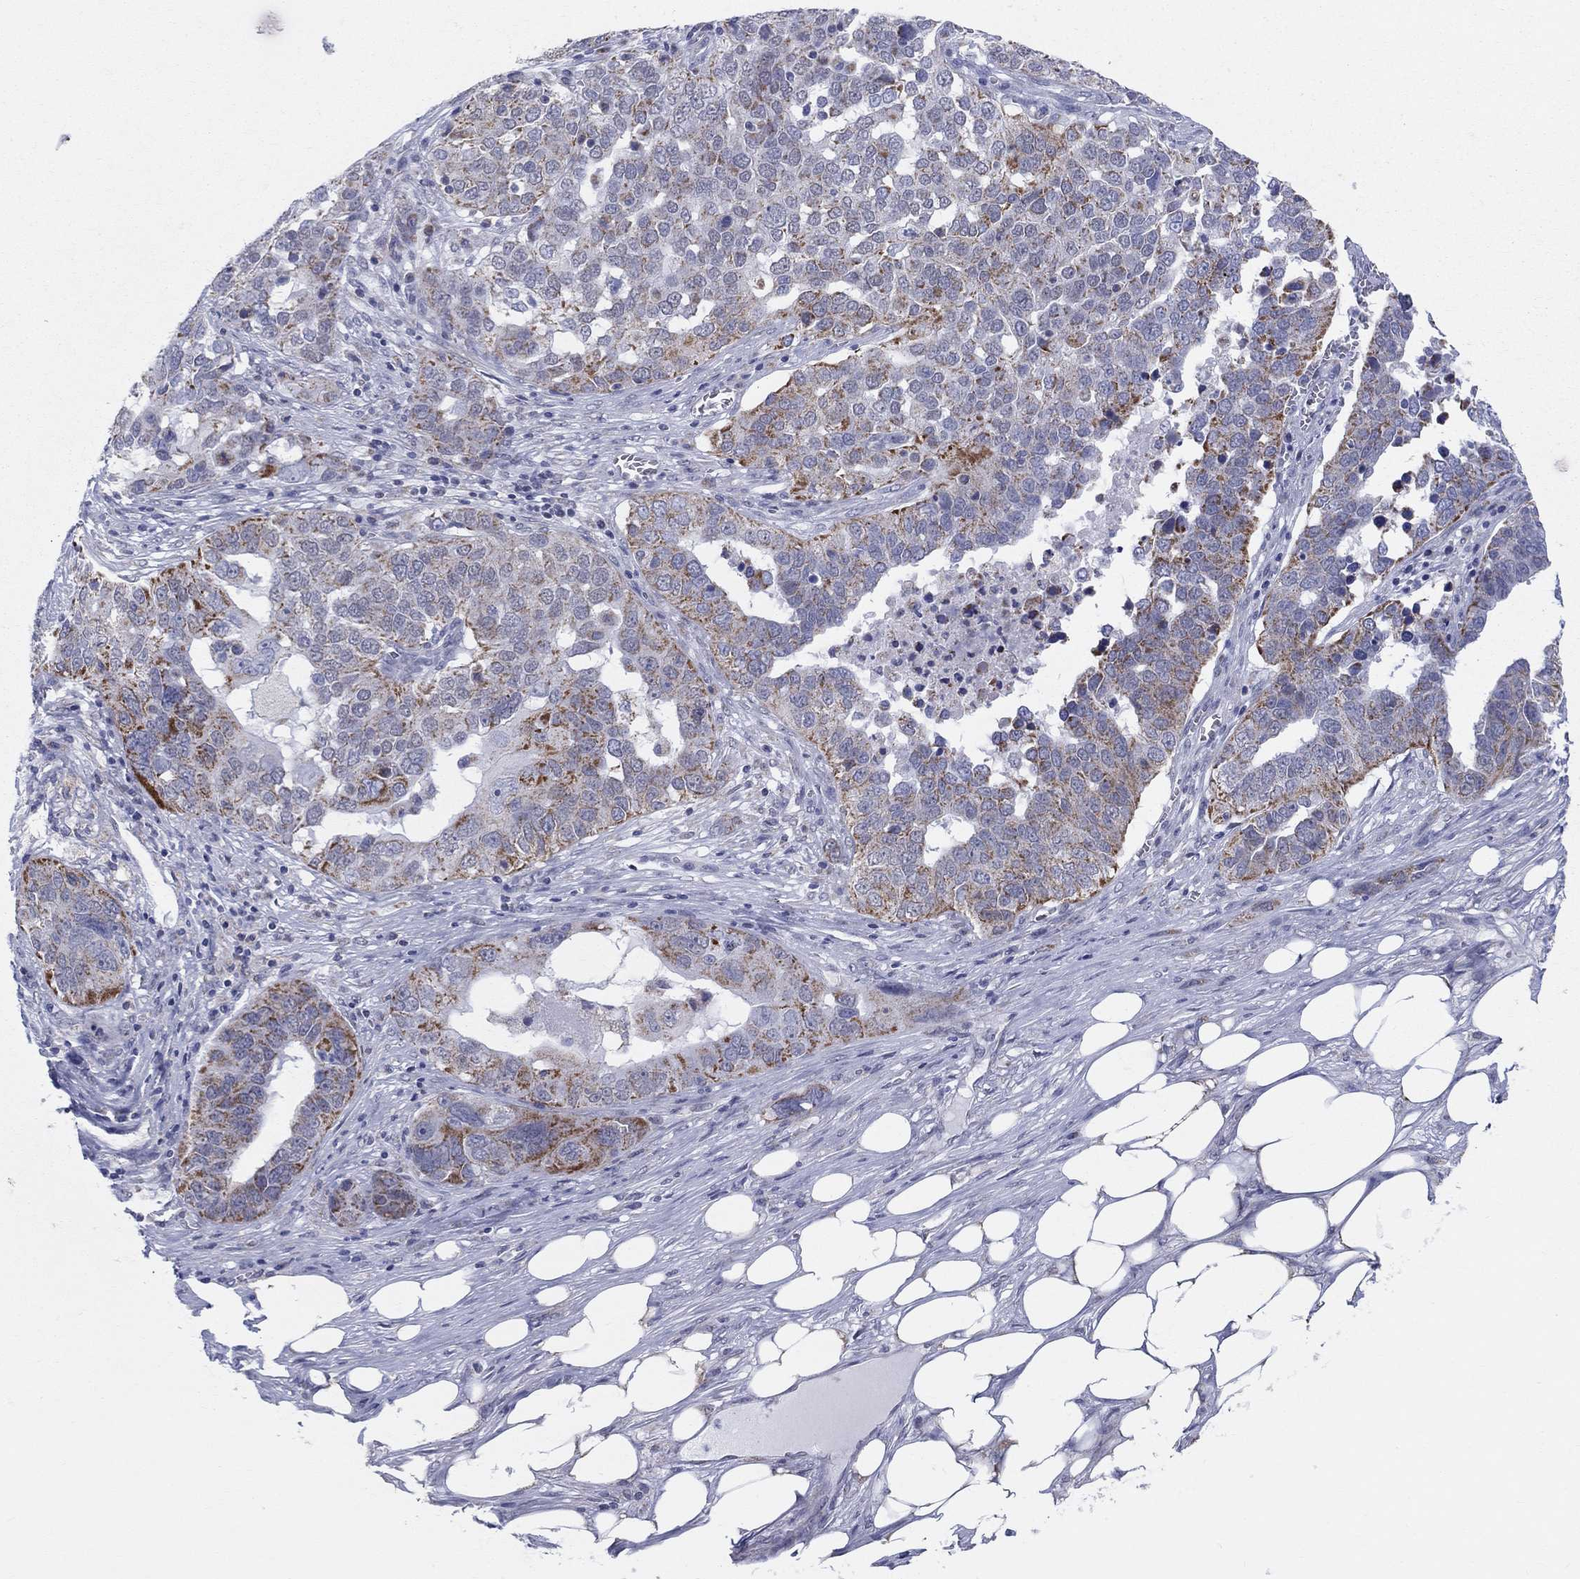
{"staining": {"intensity": "strong", "quantity": "<25%", "location": "cytoplasmic/membranous"}, "tissue": "ovarian cancer", "cell_type": "Tumor cells", "image_type": "cancer", "snomed": [{"axis": "morphology", "description": "Carcinoma, endometroid"}, {"axis": "topography", "description": "Soft tissue"}, {"axis": "topography", "description": "Ovary"}], "caption": "Ovarian endometroid carcinoma was stained to show a protein in brown. There is medium levels of strong cytoplasmic/membranous expression in approximately <25% of tumor cells. (DAB = brown stain, brightfield microscopy at high magnification).", "gene": "KISS1R", "patient": {"sex": "female", "age": 52}}